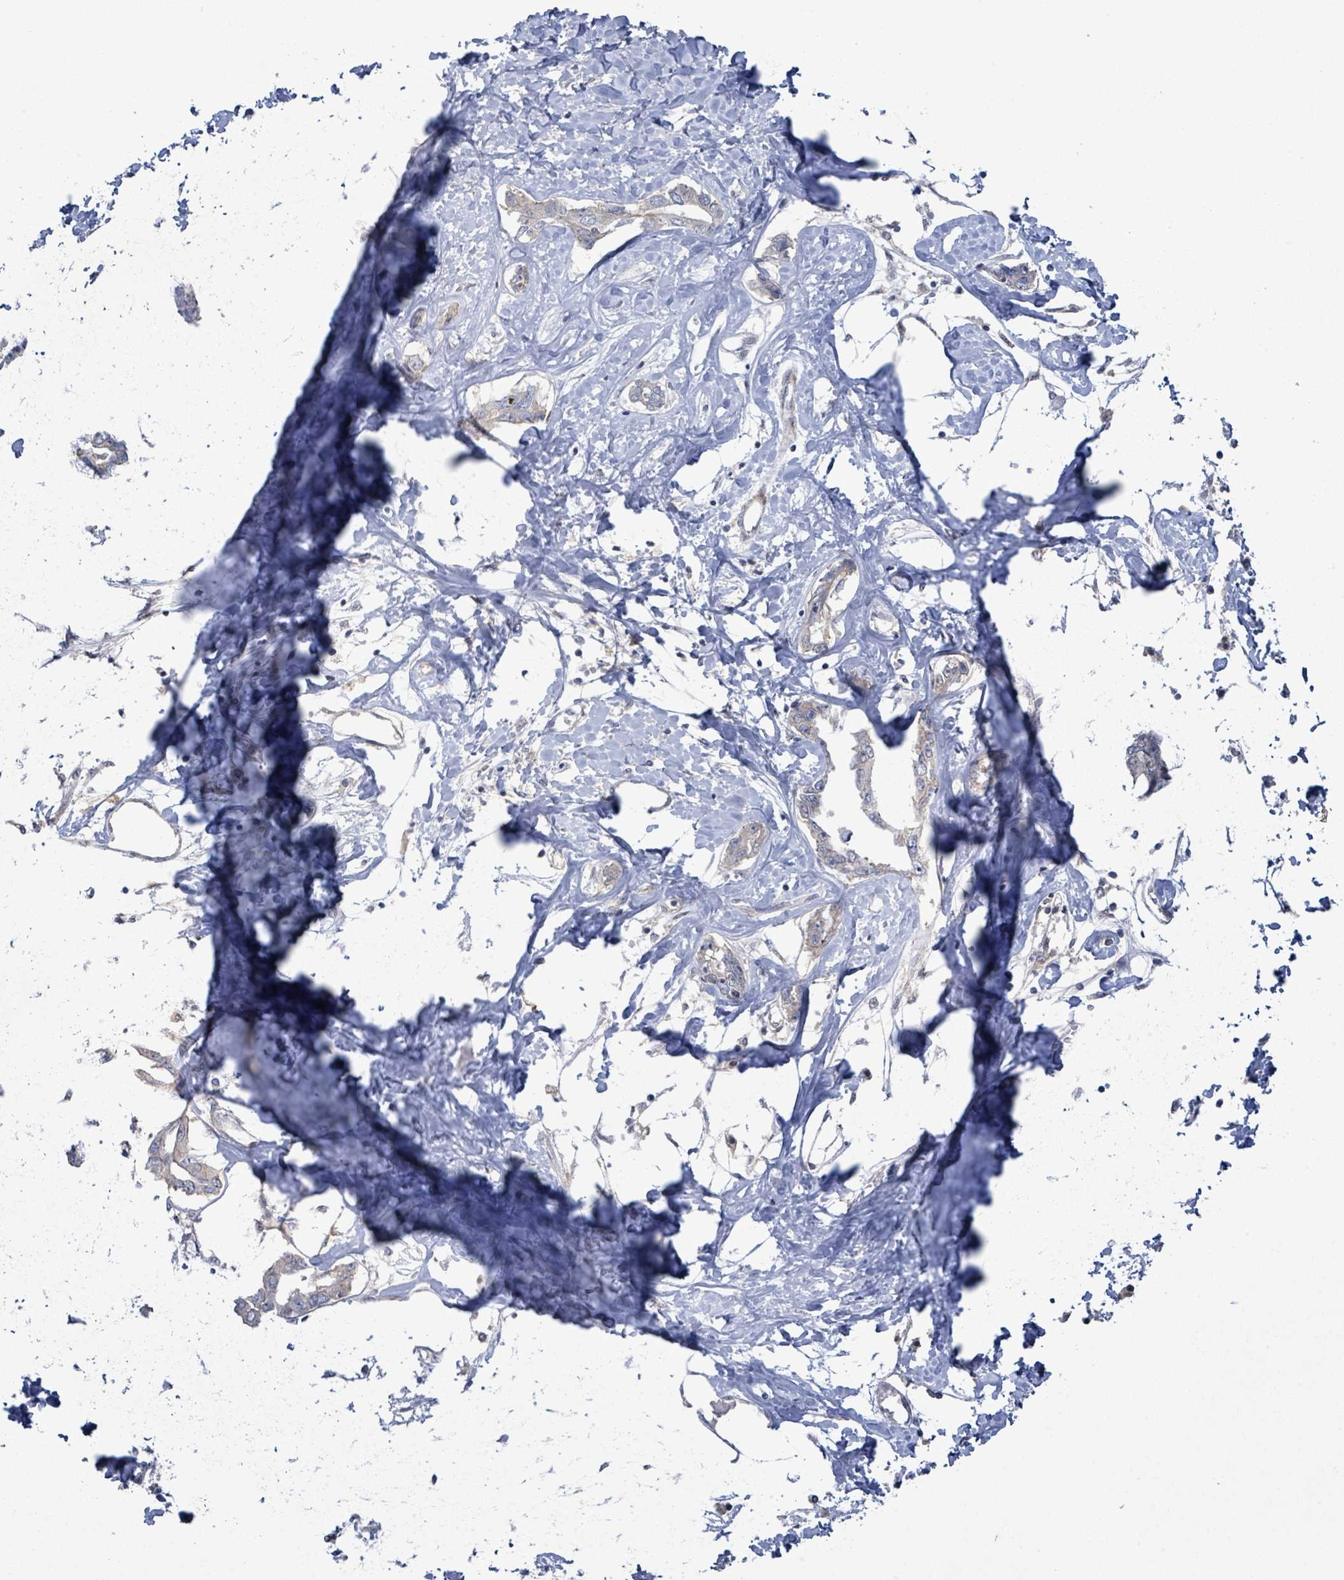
{"staining": {"intensity": "negative", "quantity": "none", "location": "none"}, "tissue": "liver cancer", "cell_type": "Tumor cells", "image_type": "cancer", "snomed": [{"axis": "morphology", "description": "Cholangiocarcinoma"}, {"axis": "topography", "description": "Liver"}], "caption": "Immunohistochemistry histopathology image of human cholangiocarcinoma (liver) stained for a protein (brown), which shows no staining in tumor cells.", "gene": "SLIT3", "patient": {"sex": "male", "age": 59}}